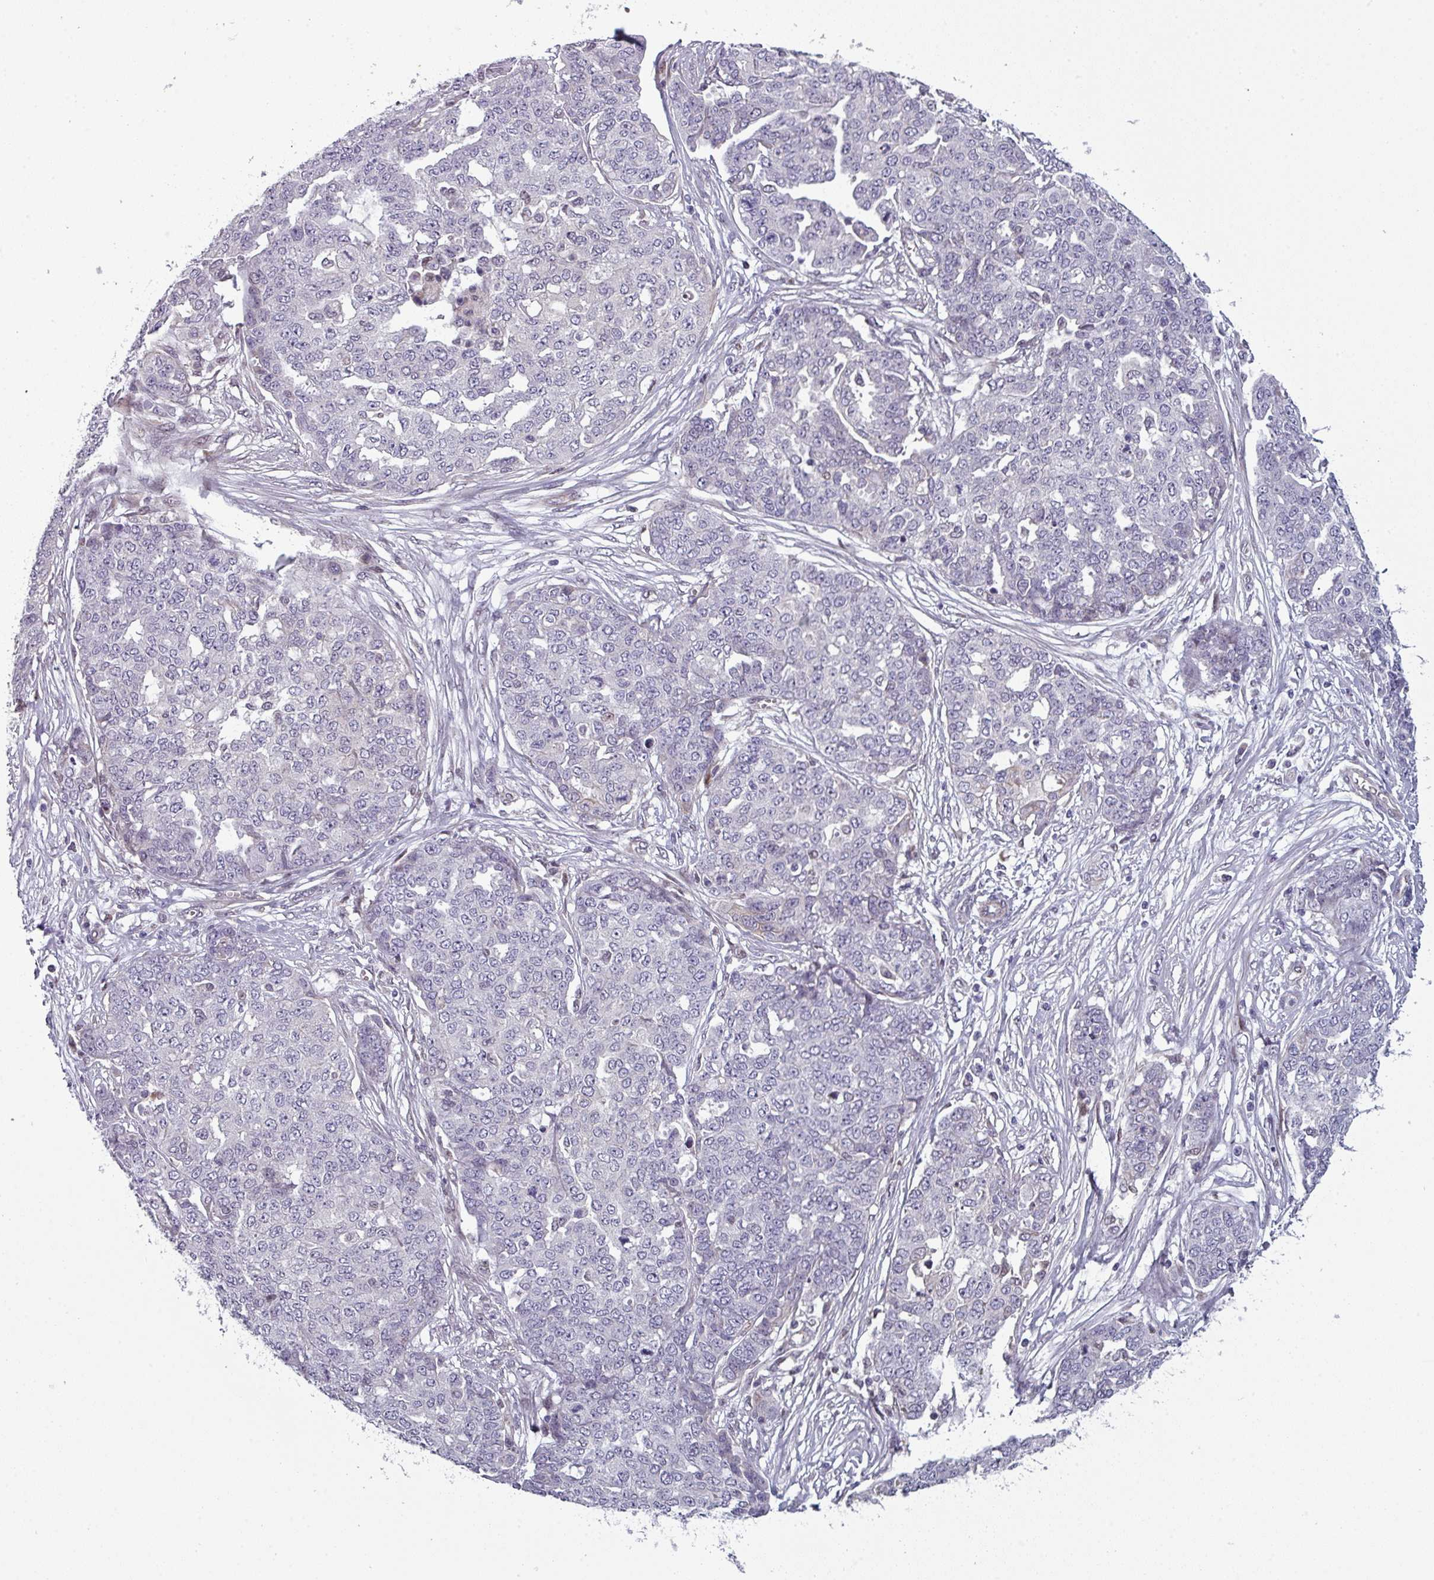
{"staining": {"intensity": "negative", "quantity": "none", "location": "none"}, "tissue": "ovarian cancer", "cell_type": "Tumor cells", "image_type": "cancer", "snomed": [{"axis": "morphology", "description": "Cystadenocarcinoma, serous, NOS"}, {"axis": "topography", "description": "Soft tissue"}, {"axis": "topography", "description": "Ovary"}], "caption": "This is an immunohistochemistry image of serous cystadenocarcinoma (ovarian). There is no staining in tumor cells.", "gene": "PRAMEF12", "patient": {"sex": "female", "age": 57}}